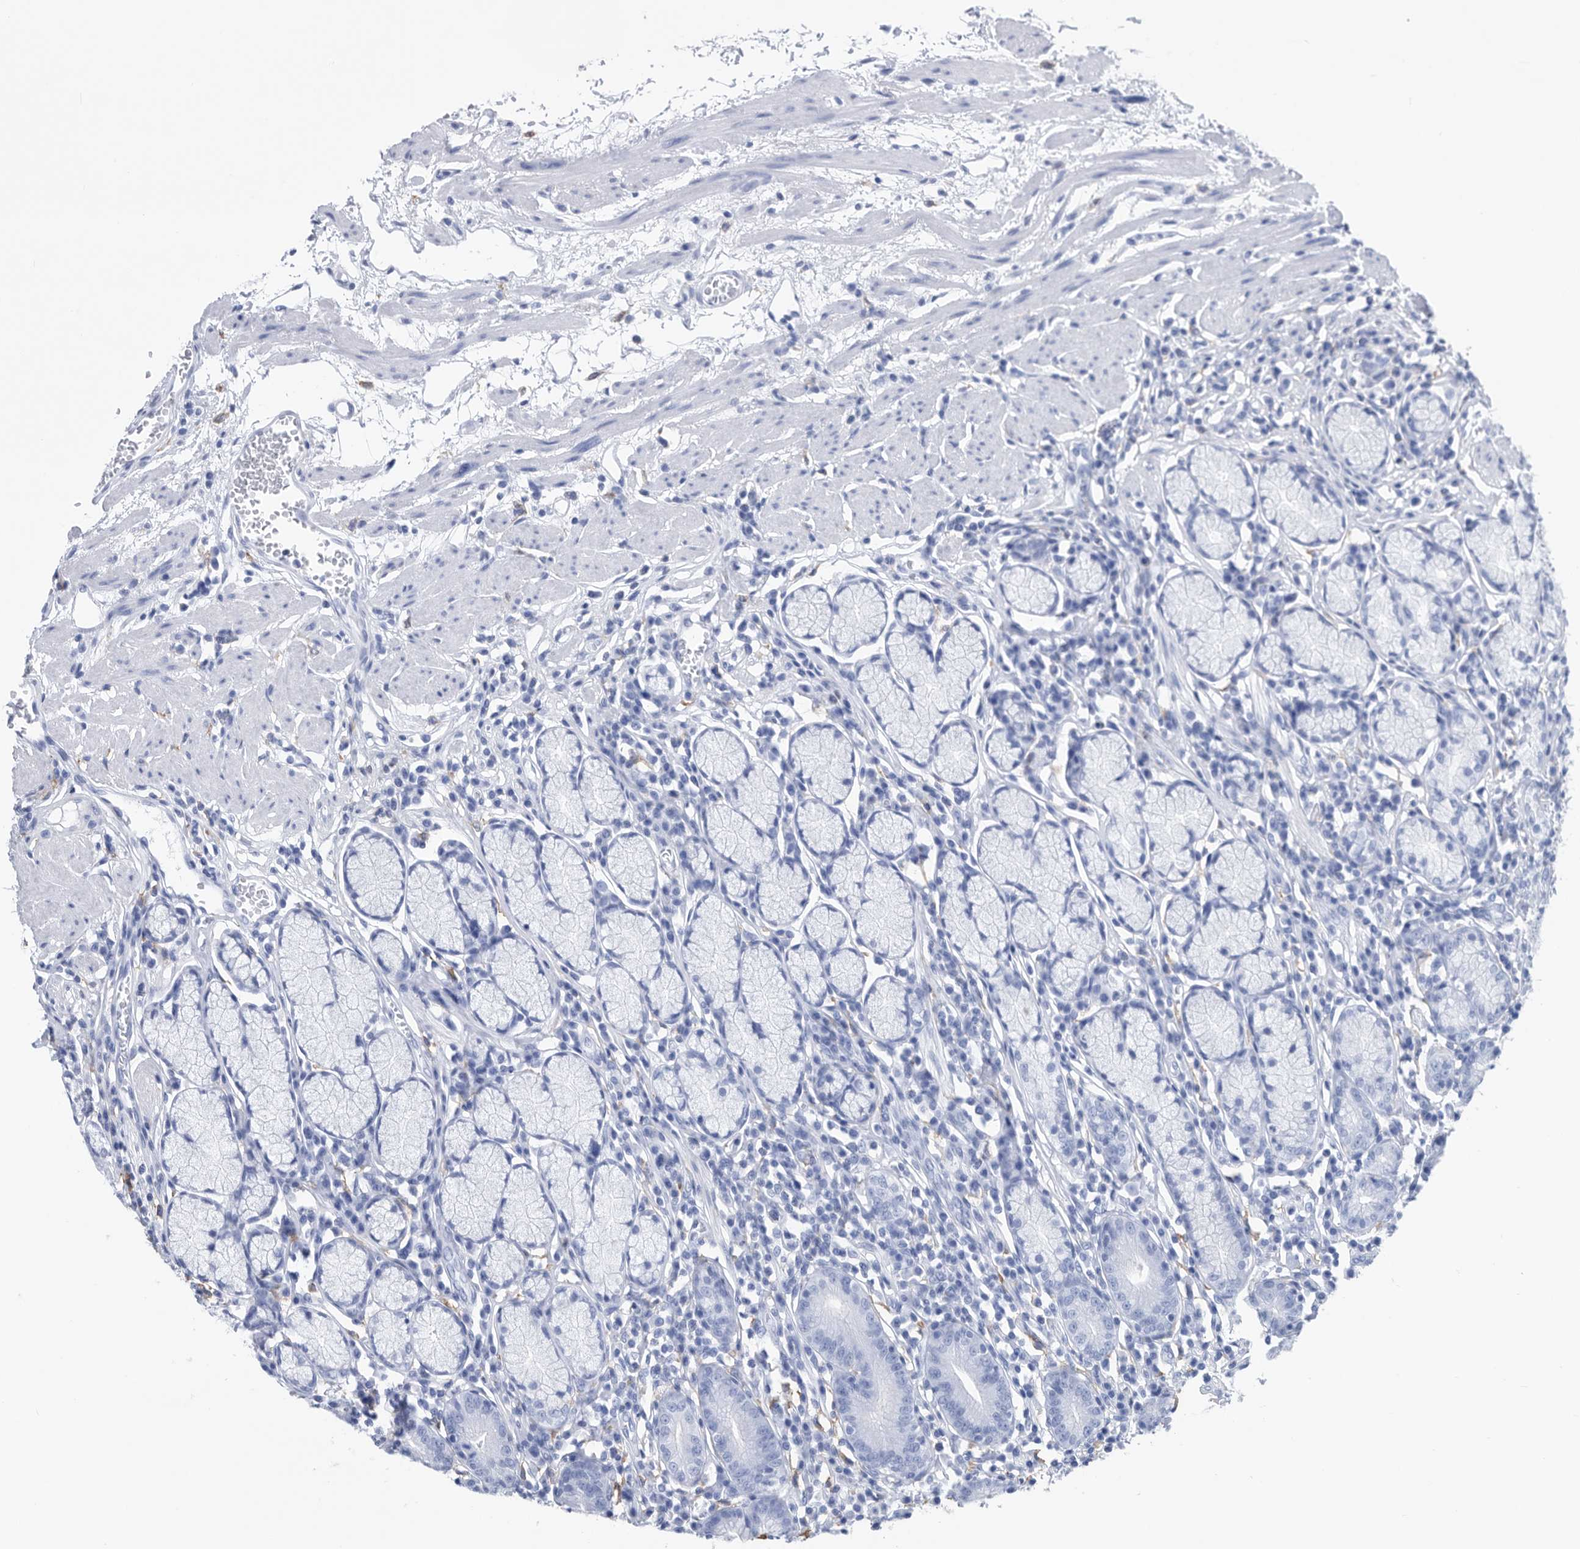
{"staining": {"intensity": "moderate", "quantity": "<25%", "location": "cytoplasmic/membranous"}, "tissue": "stomach", "cell_type": "Glandular cells", "image_type": "normal", "snomed": [{"axis": "morphology", "description": "Normal tissue, NOS"}, {"axis": "topography", "description": "Stomach"}], "caption": "Benign stomach exhibits moderate cytoplasmic/membranous positivity in about <25% of glandular cells, visualized by immunohistochemistry.", "gene": "MS4A4A", "patient": {"sex": "male", "age": 55}}